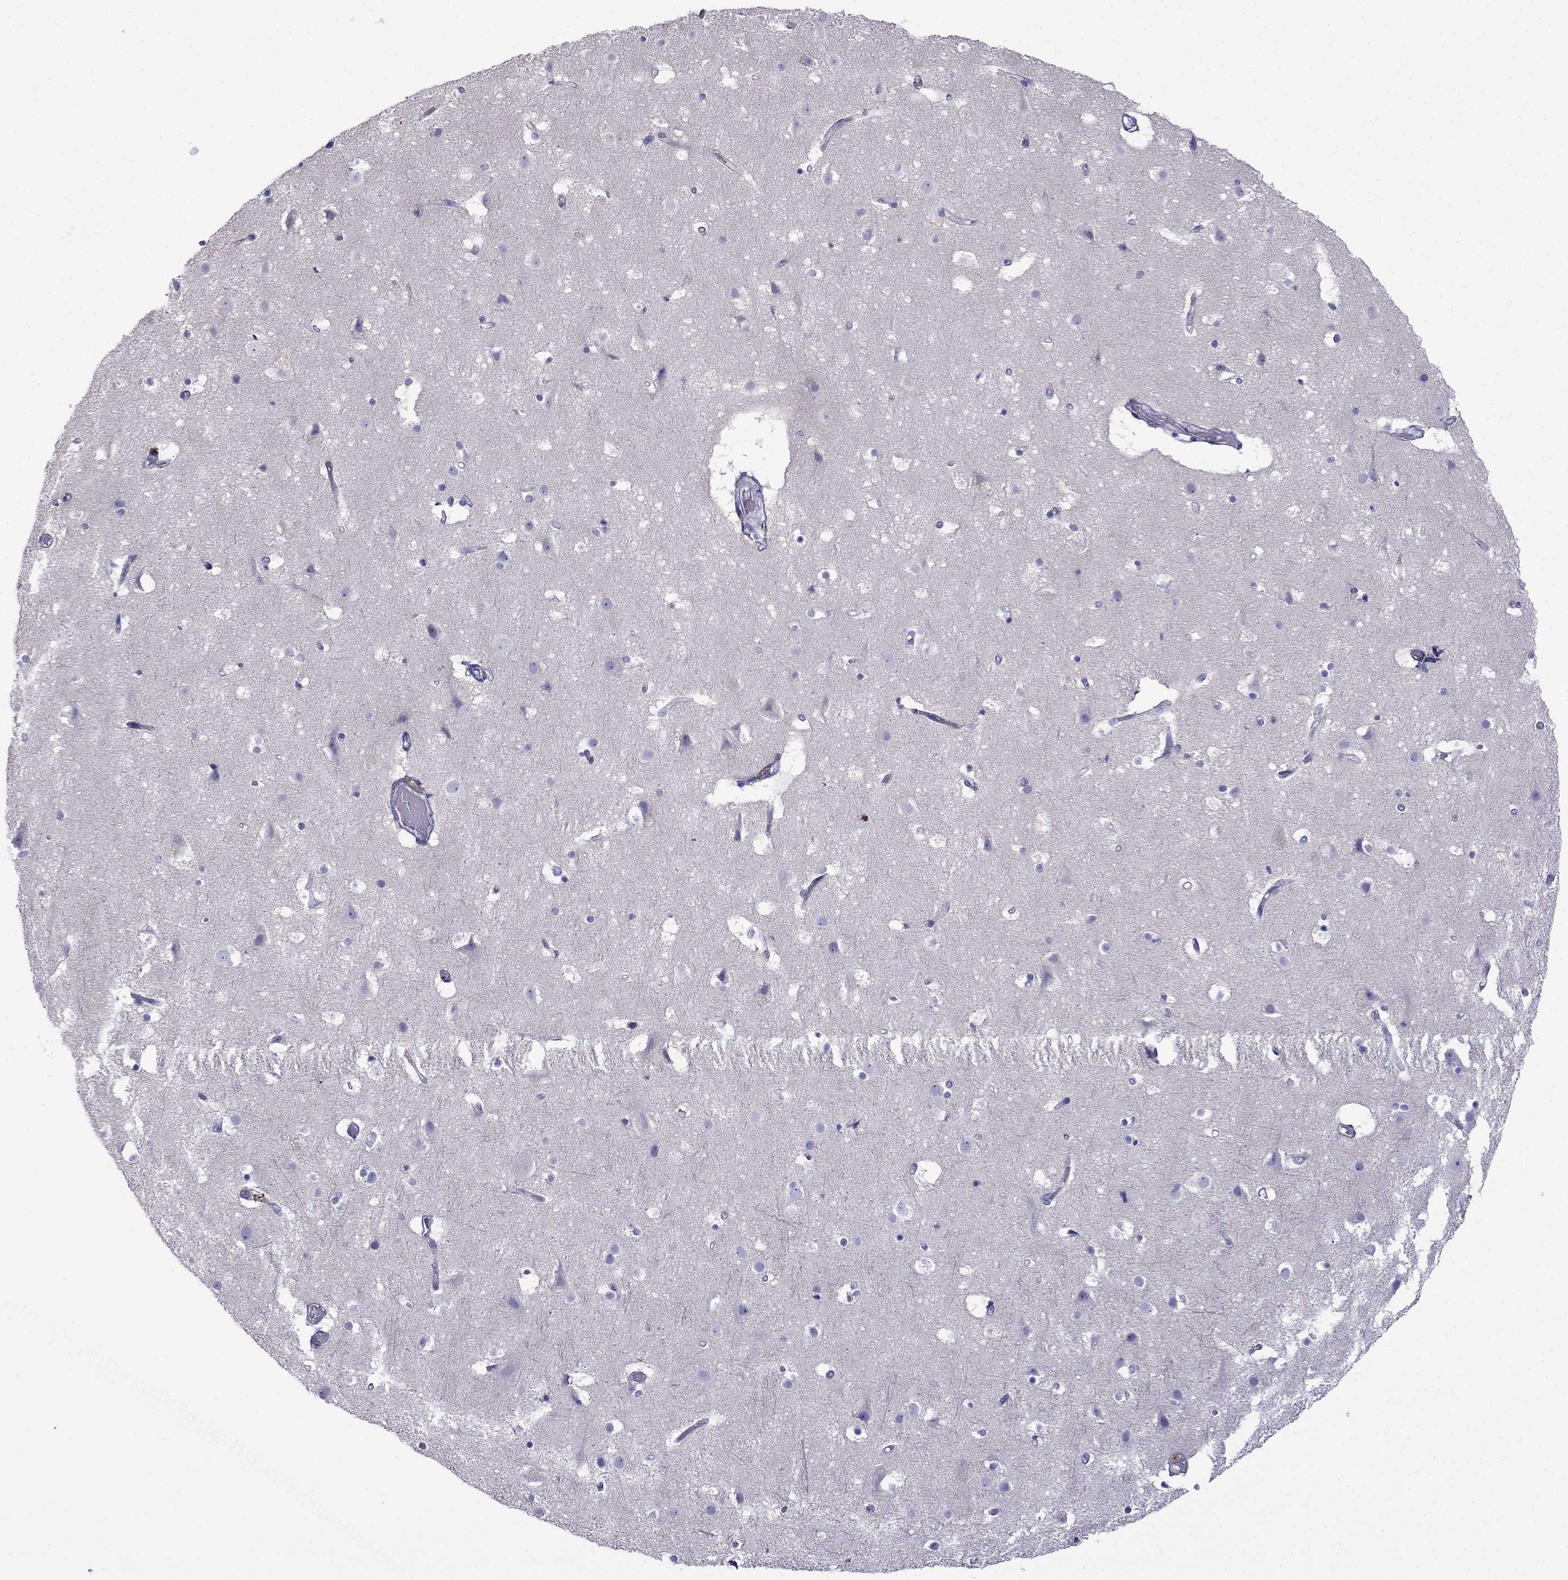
{"staining": {"intensity": "negative", "quantity": "none", "location": "none"}, "tissue": "cerebral cortex", "cell_type": "Endothelial cells", "image_type": "normal", "snomed": [{"axis": "morphology", "description": "Normal tissue, NOS"}, {"axis": "topography", "description": "Cerebral cortex"}], "caption": "The IHC micrograph has no significant positivity in endothelial cells of cerebral cortex.", "gene": "PATE1", "patient": {"sex": "female", "age": 52}}